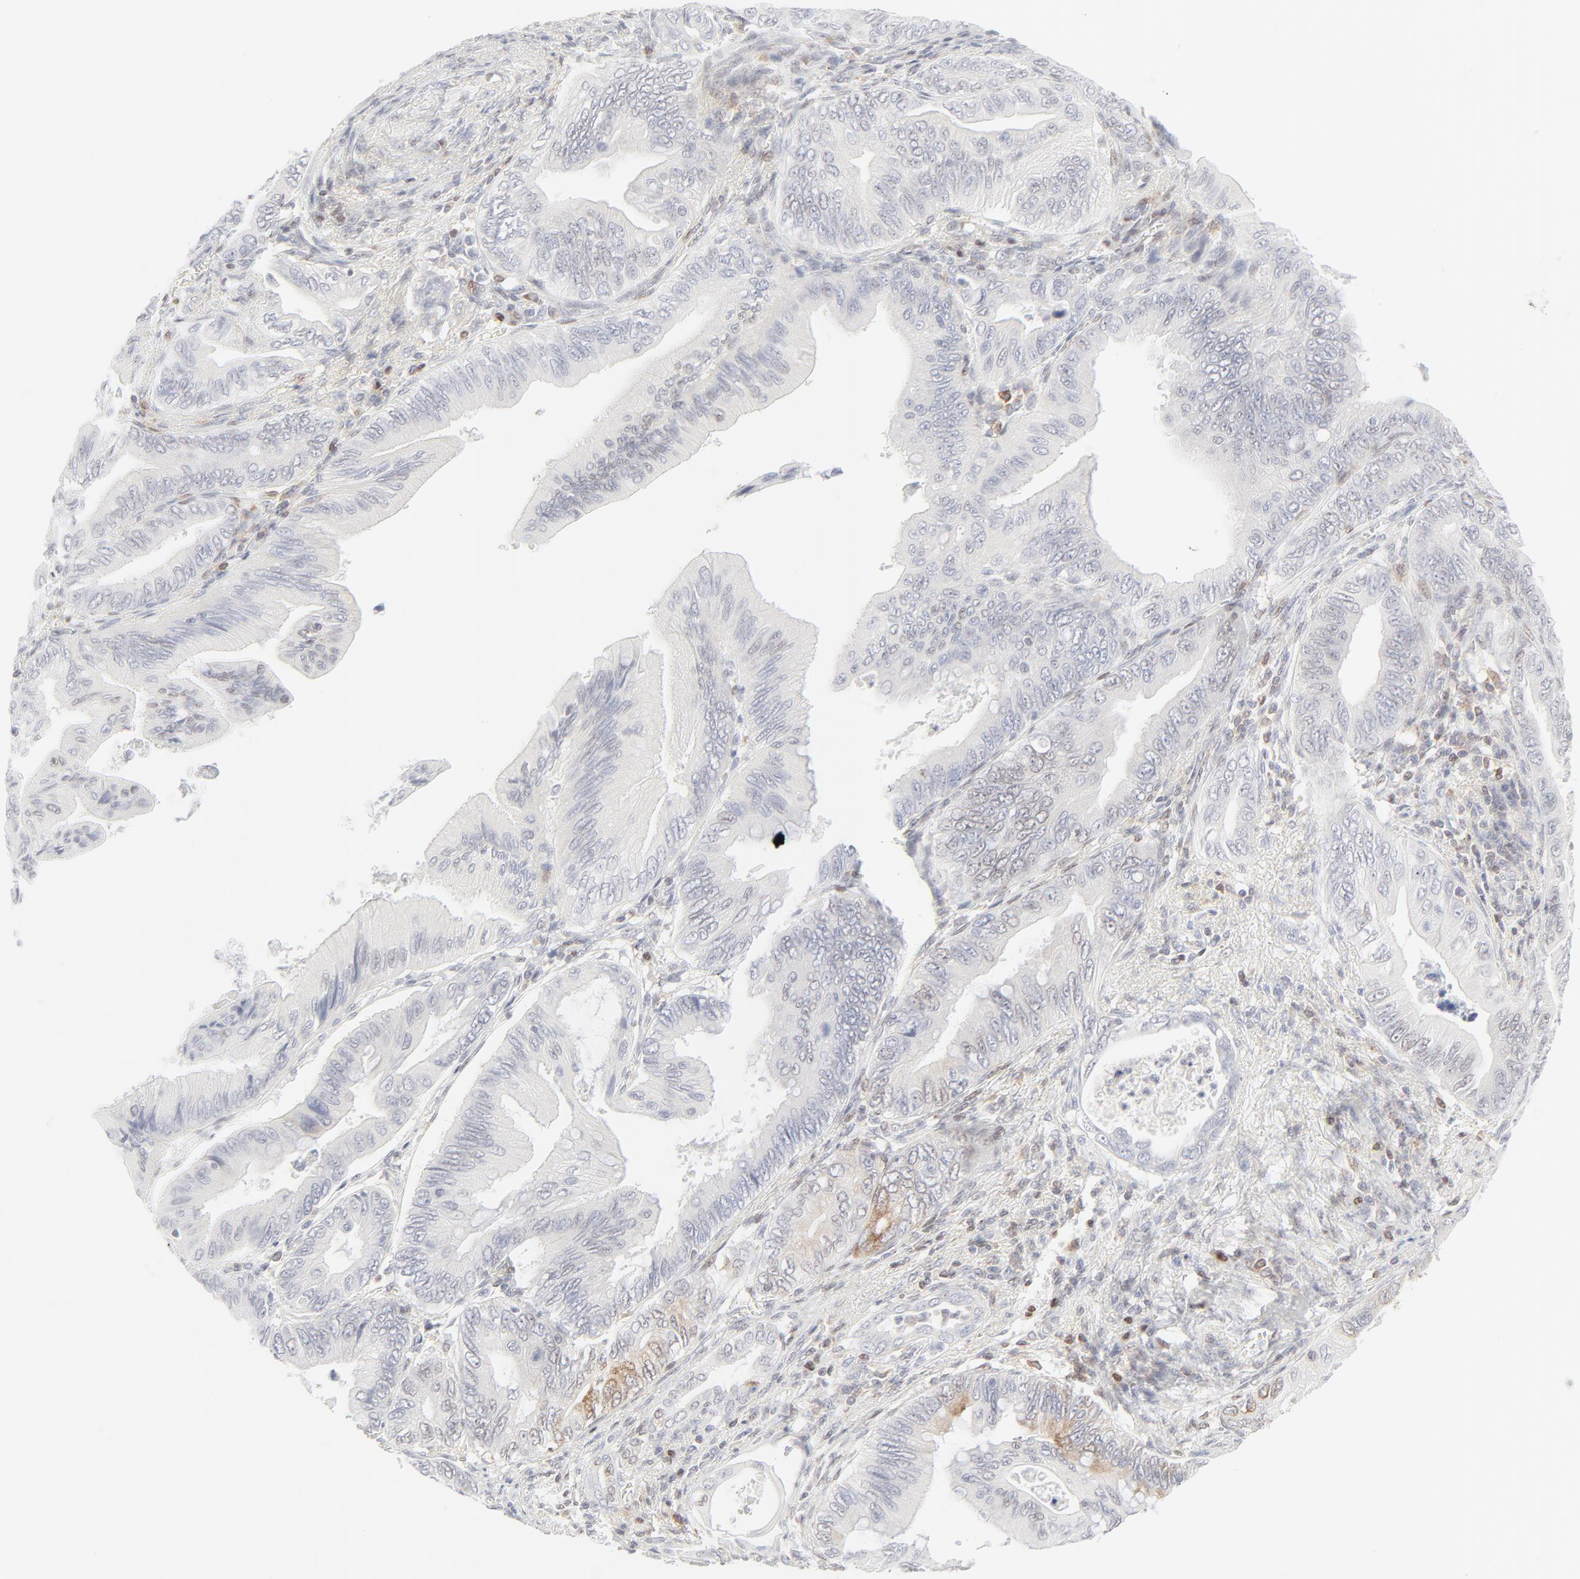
{"staining": {"intensity": "weak", "quantity": "<25%", "location": "cytoplasmic/membranous"}, "tissue": "pancreatic cancer", "cell_type": "Tumor cells", "image_type": "cancer", "snomed": [{"axis": "morphology", "description": "Adenocarcinoma, NOS"}, {"axis": "topography", "description": "Pancreas"}], "caption": "Pancreatic adenocarcinoma stained for a protein using immunohistochemistry (IHC) displays no positivity tumor cells.", "gene": "PRKCB", "patient": {"sex": "female", "age": 66}}